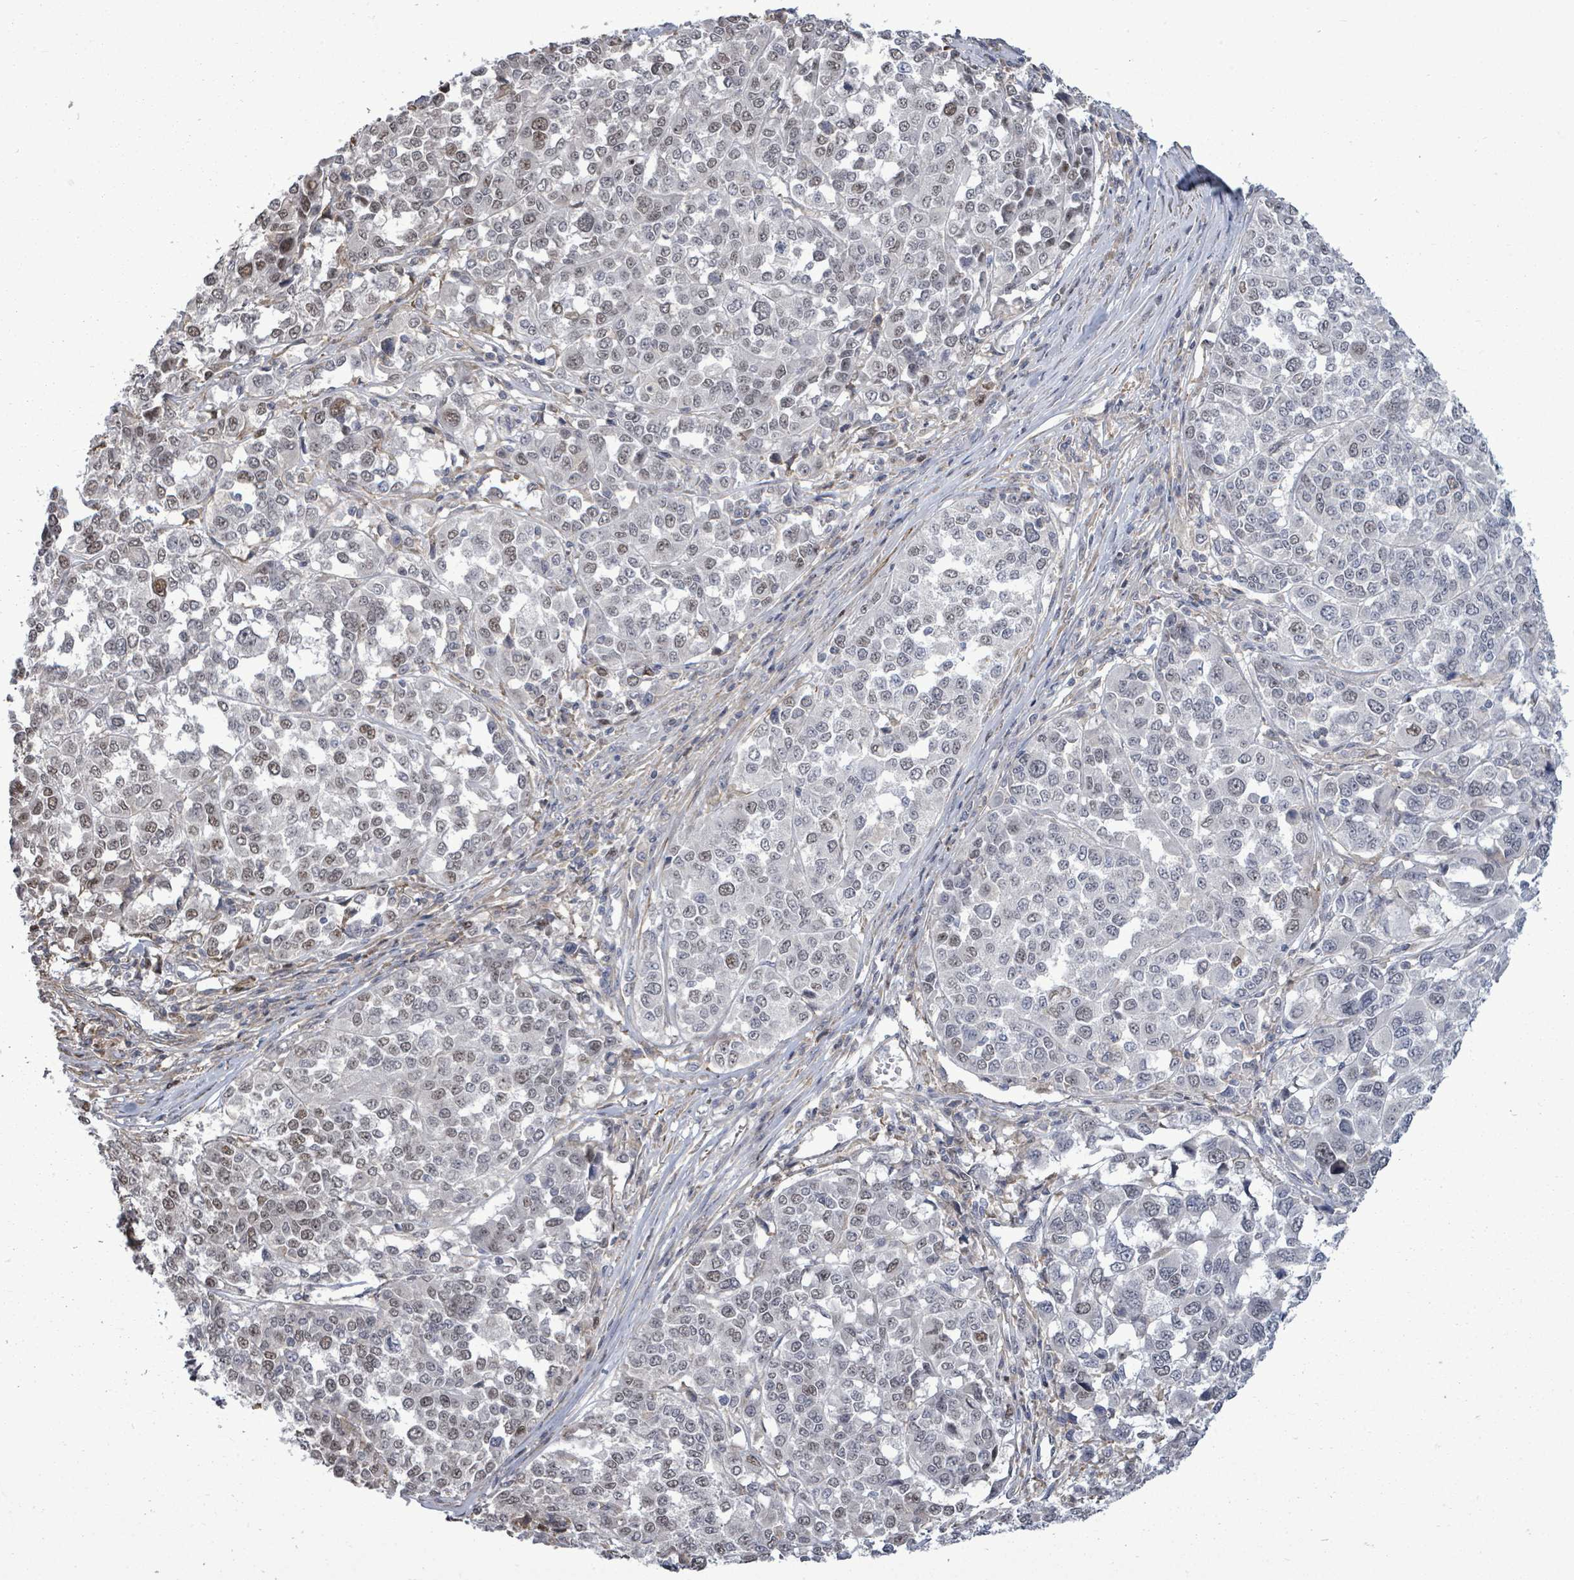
{"staining": {"intensity": "moderate", "quantity": "25%-75%", "location": "nuclear"}, "tissue": "melanoma", "cell_type": "Tumor cells", "image_type": "cancer", "snomed": [{"axis": "morphology", "description": "Malignant melanoma, Metastatic site"}, {"axis": "topography", "description": "Lymph node"}], "caption": "This histopathology image demonstrates IHC staining of human melanoma, with medium moderate nuclear staining in approximately 25%-75% of tumor cells.", "gene": "PAPSS1", "patient": {"sex": "male", "age": 44}}